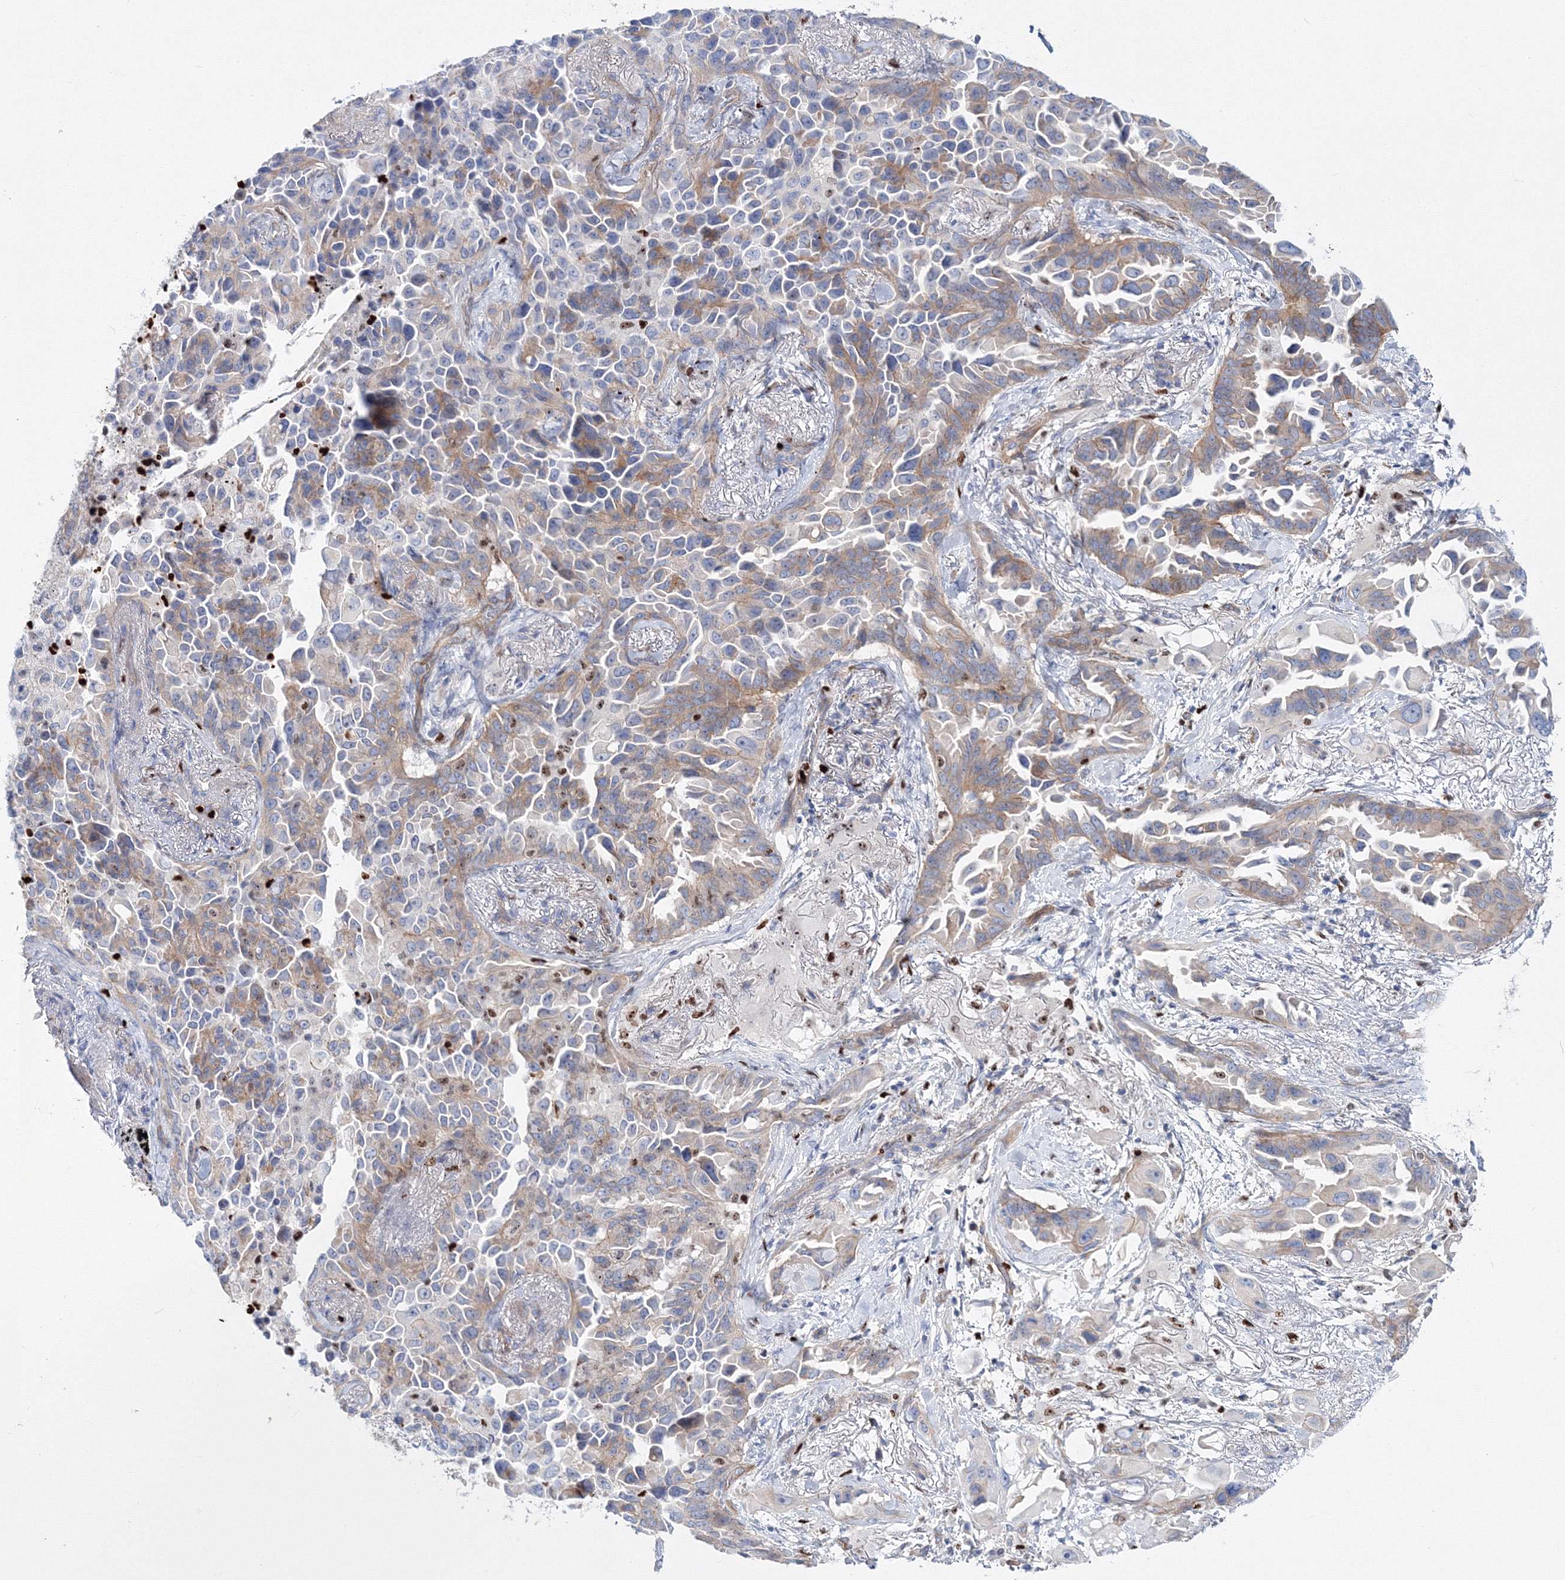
{"staining": {"intensity": "moderate", "quantity": "25%-75%", "location": "cytoplasmic/membranous"}, "tissue": "lung cancer", "cell_type": "Tumor cells", "image_type": "cancer", "snomed": [{"axis": "morphology", "description": "Adenocarcinoma, NOS"}, {"axis": "topography", "description": "Lung"}], "caption": "Immunohistochemical staining of human lung adenocarcinoma displays medium levels of moderate cytoplasmic/membranous protein expression in about 25%-75% of tumor cells.", "gene": "C11orf52", "patient": {"sex": "female", "age": 67}}